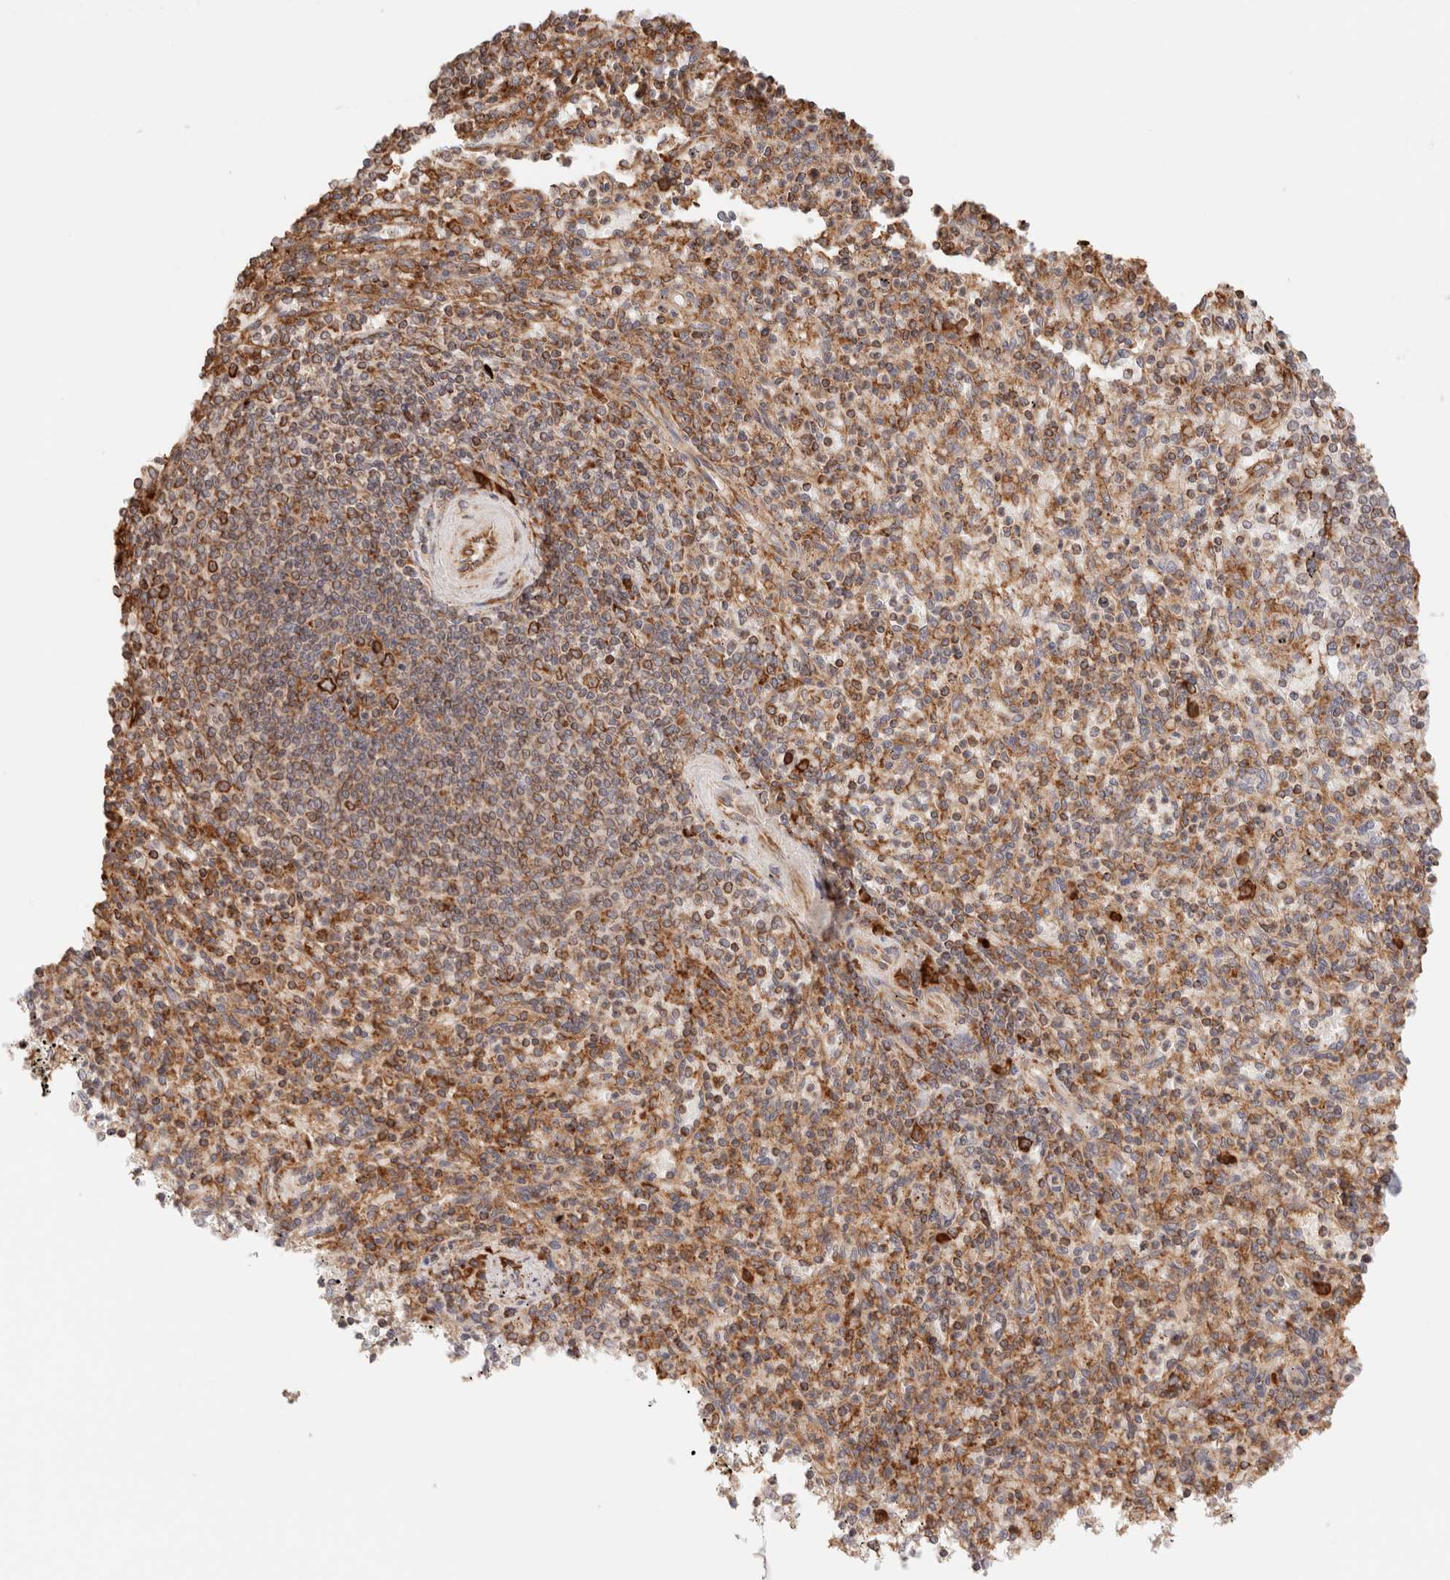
{"staining": {"intensity": "moderate", "quantity": ">75%", "location": "cytoplasmic/membranous"}, "tissue": "spleen", "cell_type": "Cells in red pulp", "image_type": "normal", "snomed": [{"axis": "morphology", "description": "Normal tissue, NOS"}, {"axis": "topography", "description": "Spleen"}], "caption": "DAB (3,3'-diaminobenzidine) immunohistochemical staining of unremarkable human spleen shows moderate cytoplasmic/membranous protein positivity in about >75% of cells in red pulp. (DAB (3,3'-diaminobenzidine) = brown stain, brightfield microscopy at high magnification).", "gene": "FER", "patient": {"sex": "male", "age": 72}}